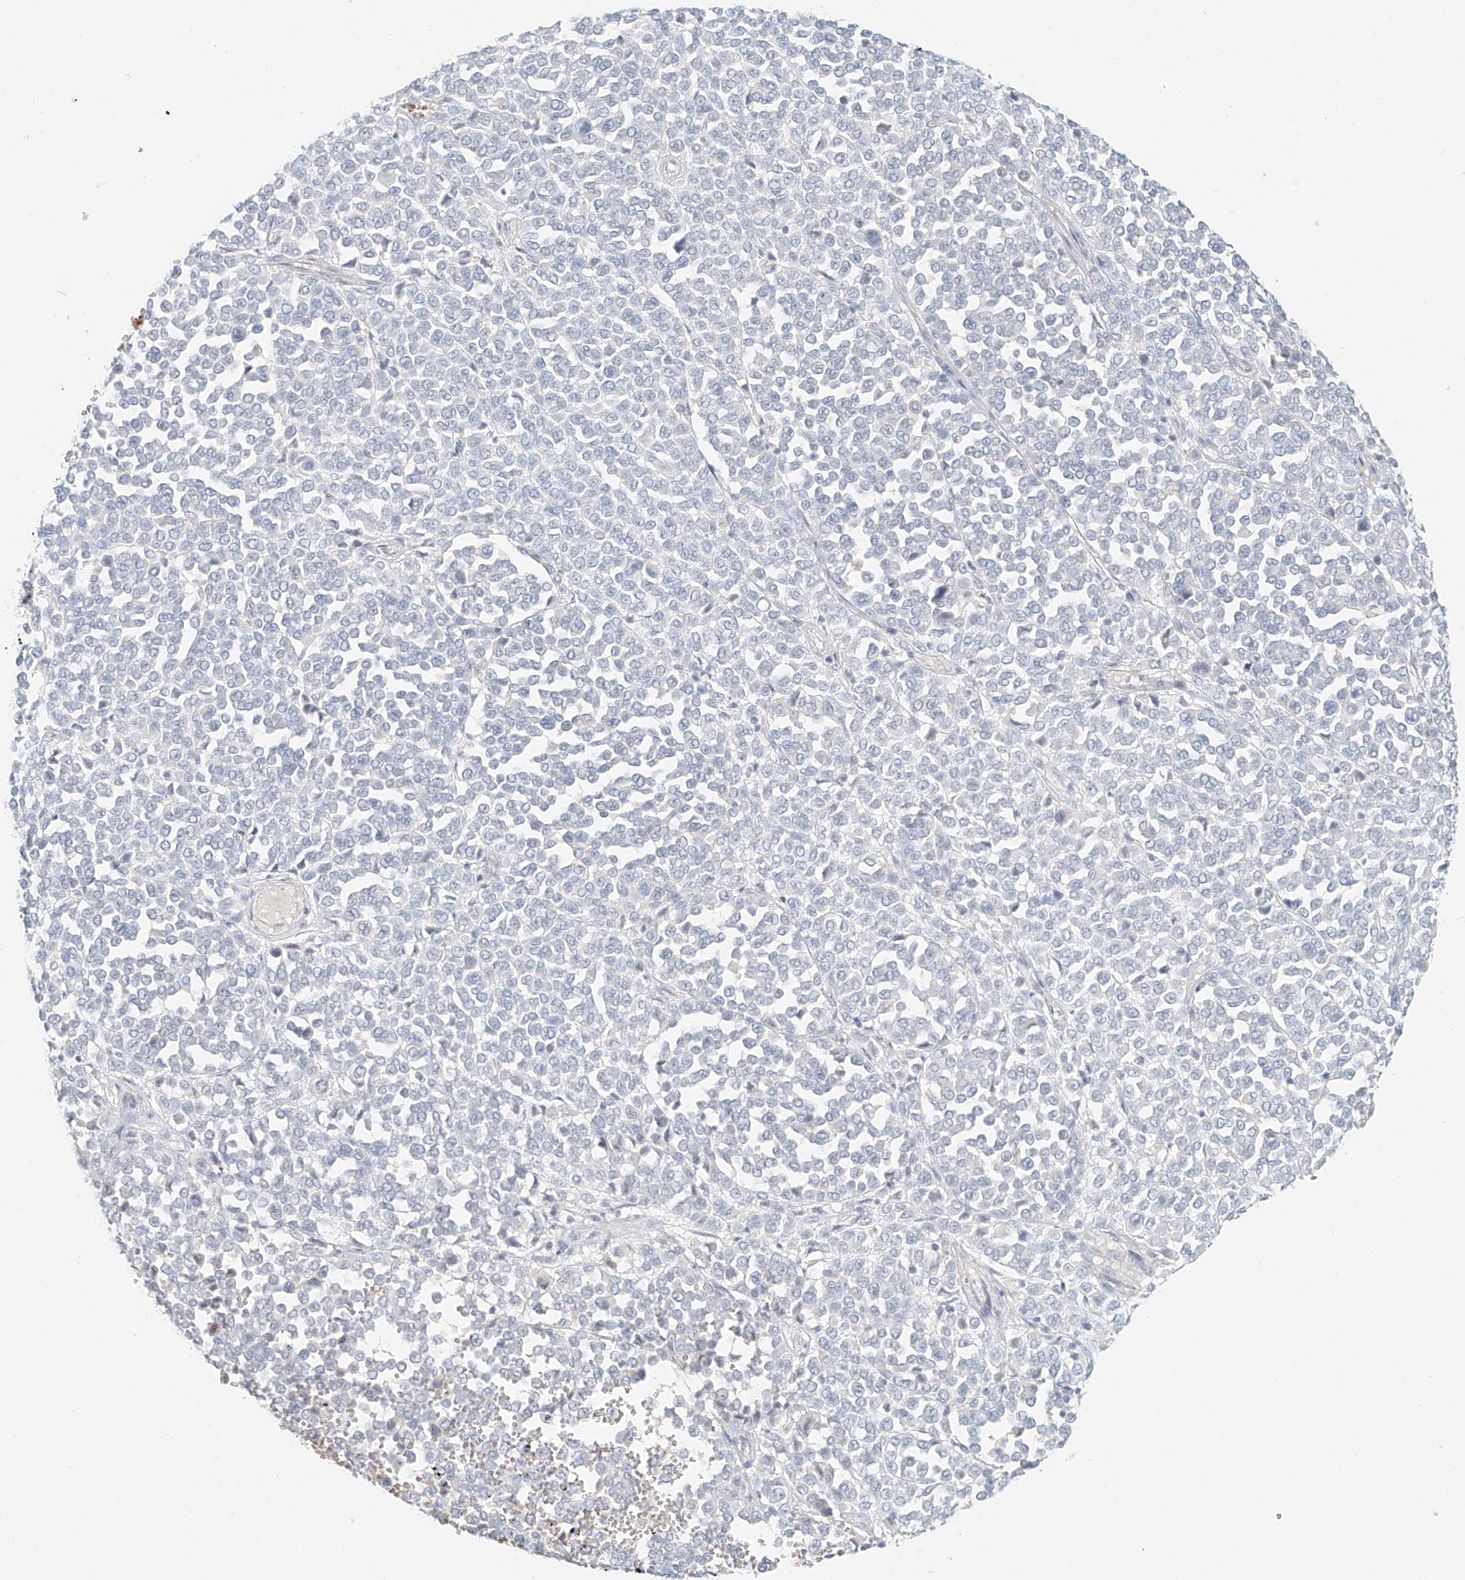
{"staining": {"intensity": "negative", "quantity": "none", "location": "none"}, "tissue": "melanoma", "cell_type": "Tumor cells", "image_type": "cancer", "snomed": [{"axis": "morphology", "description": "Malignant melanoma, Metastatic site"}, {"axis": "topography", "description": "Pancreas"}], "caption": "Human melanoma stained for a protein using IHC shows no expression in tumor cells.", "gene": "PGC", "patient": {"sex": "female", "age": 30}}